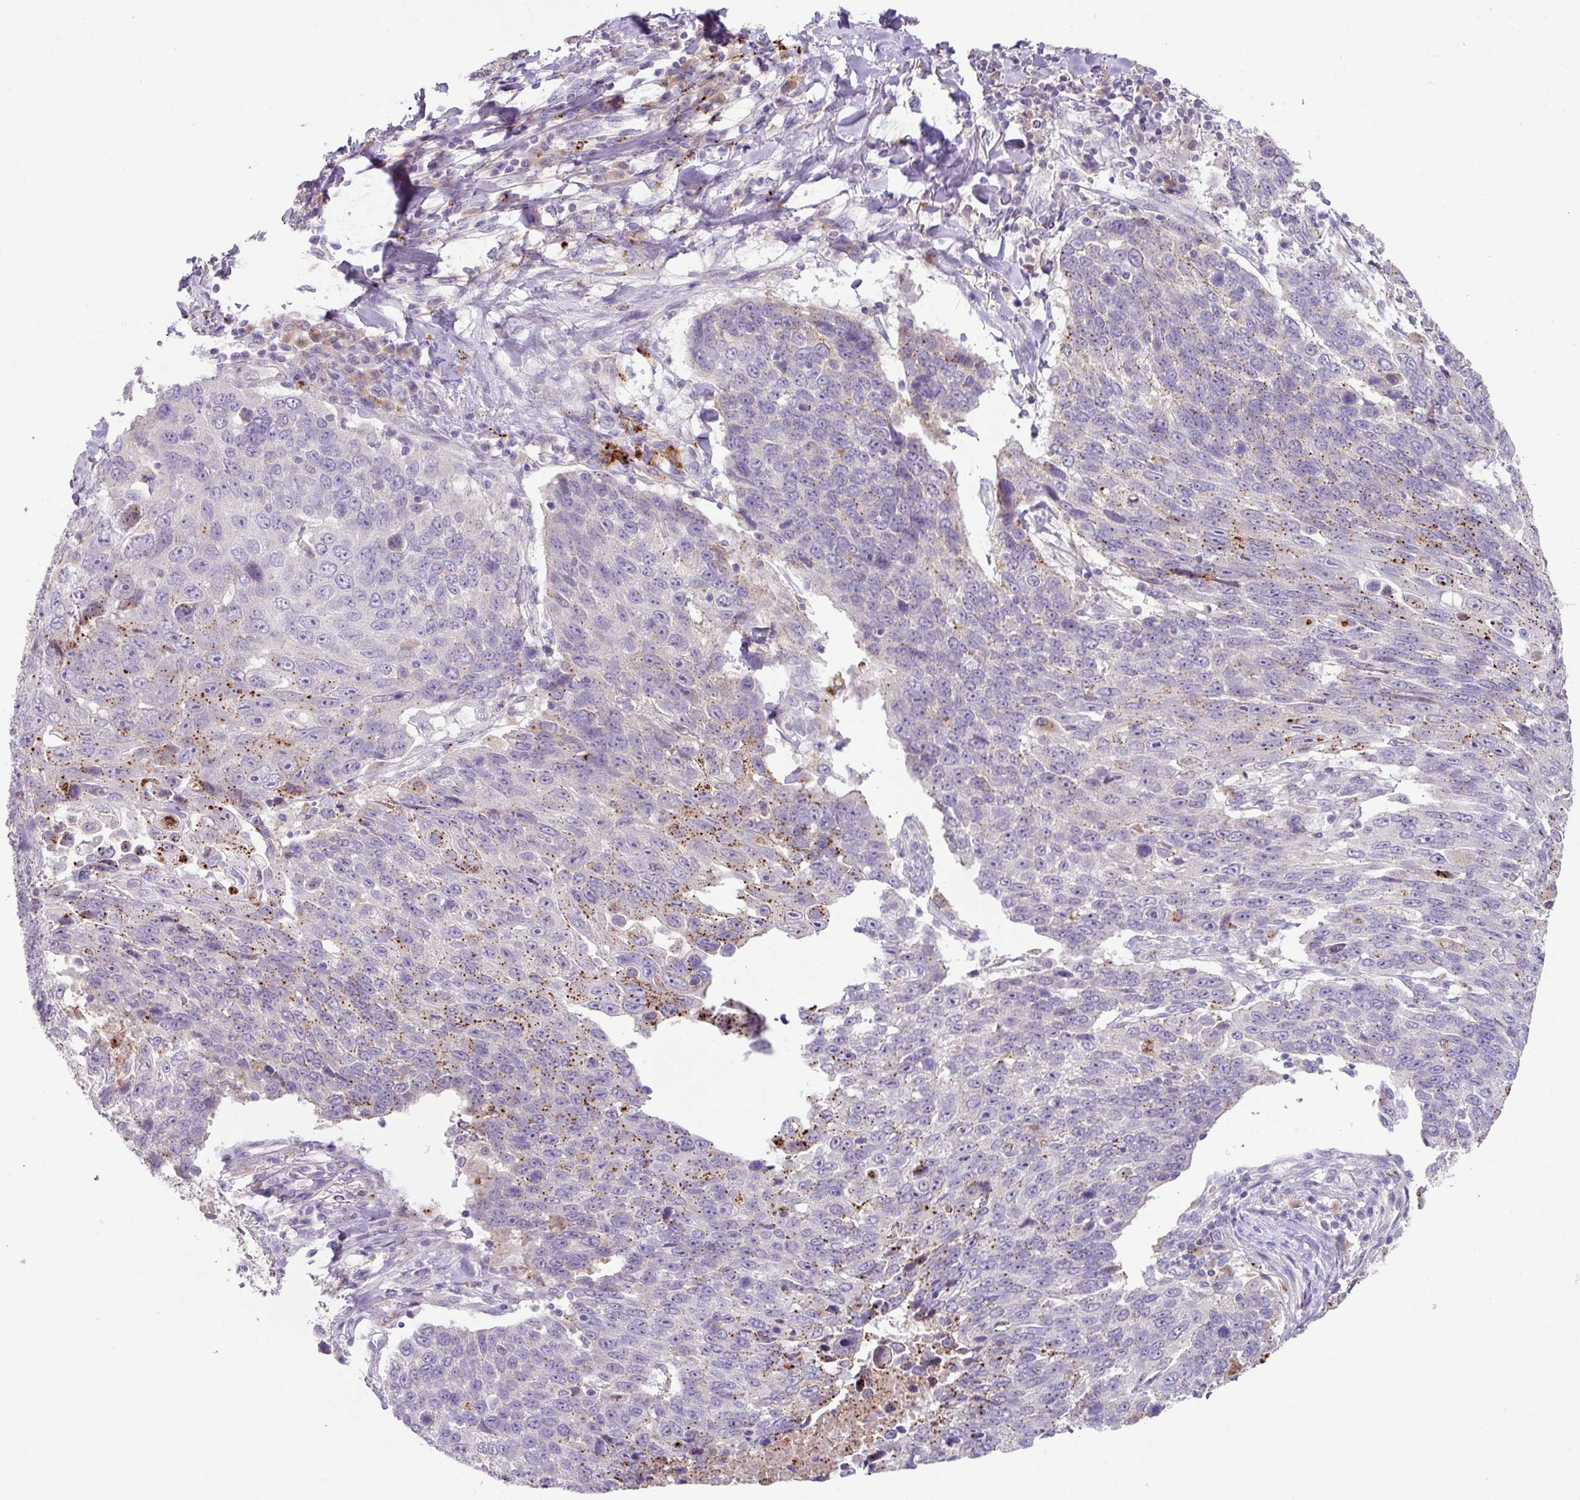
{"staining": {"intensity": "moderate", "quantity": "<25%", "location": "cytoplasmic/membranous"}, "tissue": "lung cancer", "cell_type": "Tumor cells", "image_type": "cancer", "snomed": [{"axis": "morphology", "description": "Squamous cell carcinoma, NOS"}, {"axis": "topography", "description": "Lung"}], "caption": "DAB (3,3'-diaminobenzidine) immunohistochemical staining of human squamous cell carcinoma (lung) demonstrates moderate cytoplasmic/membranous protein positivity in approximately <25% of tumor cells.", "gene": "PLEKHH3", "patient": {"sex": "male", "age": 66}}